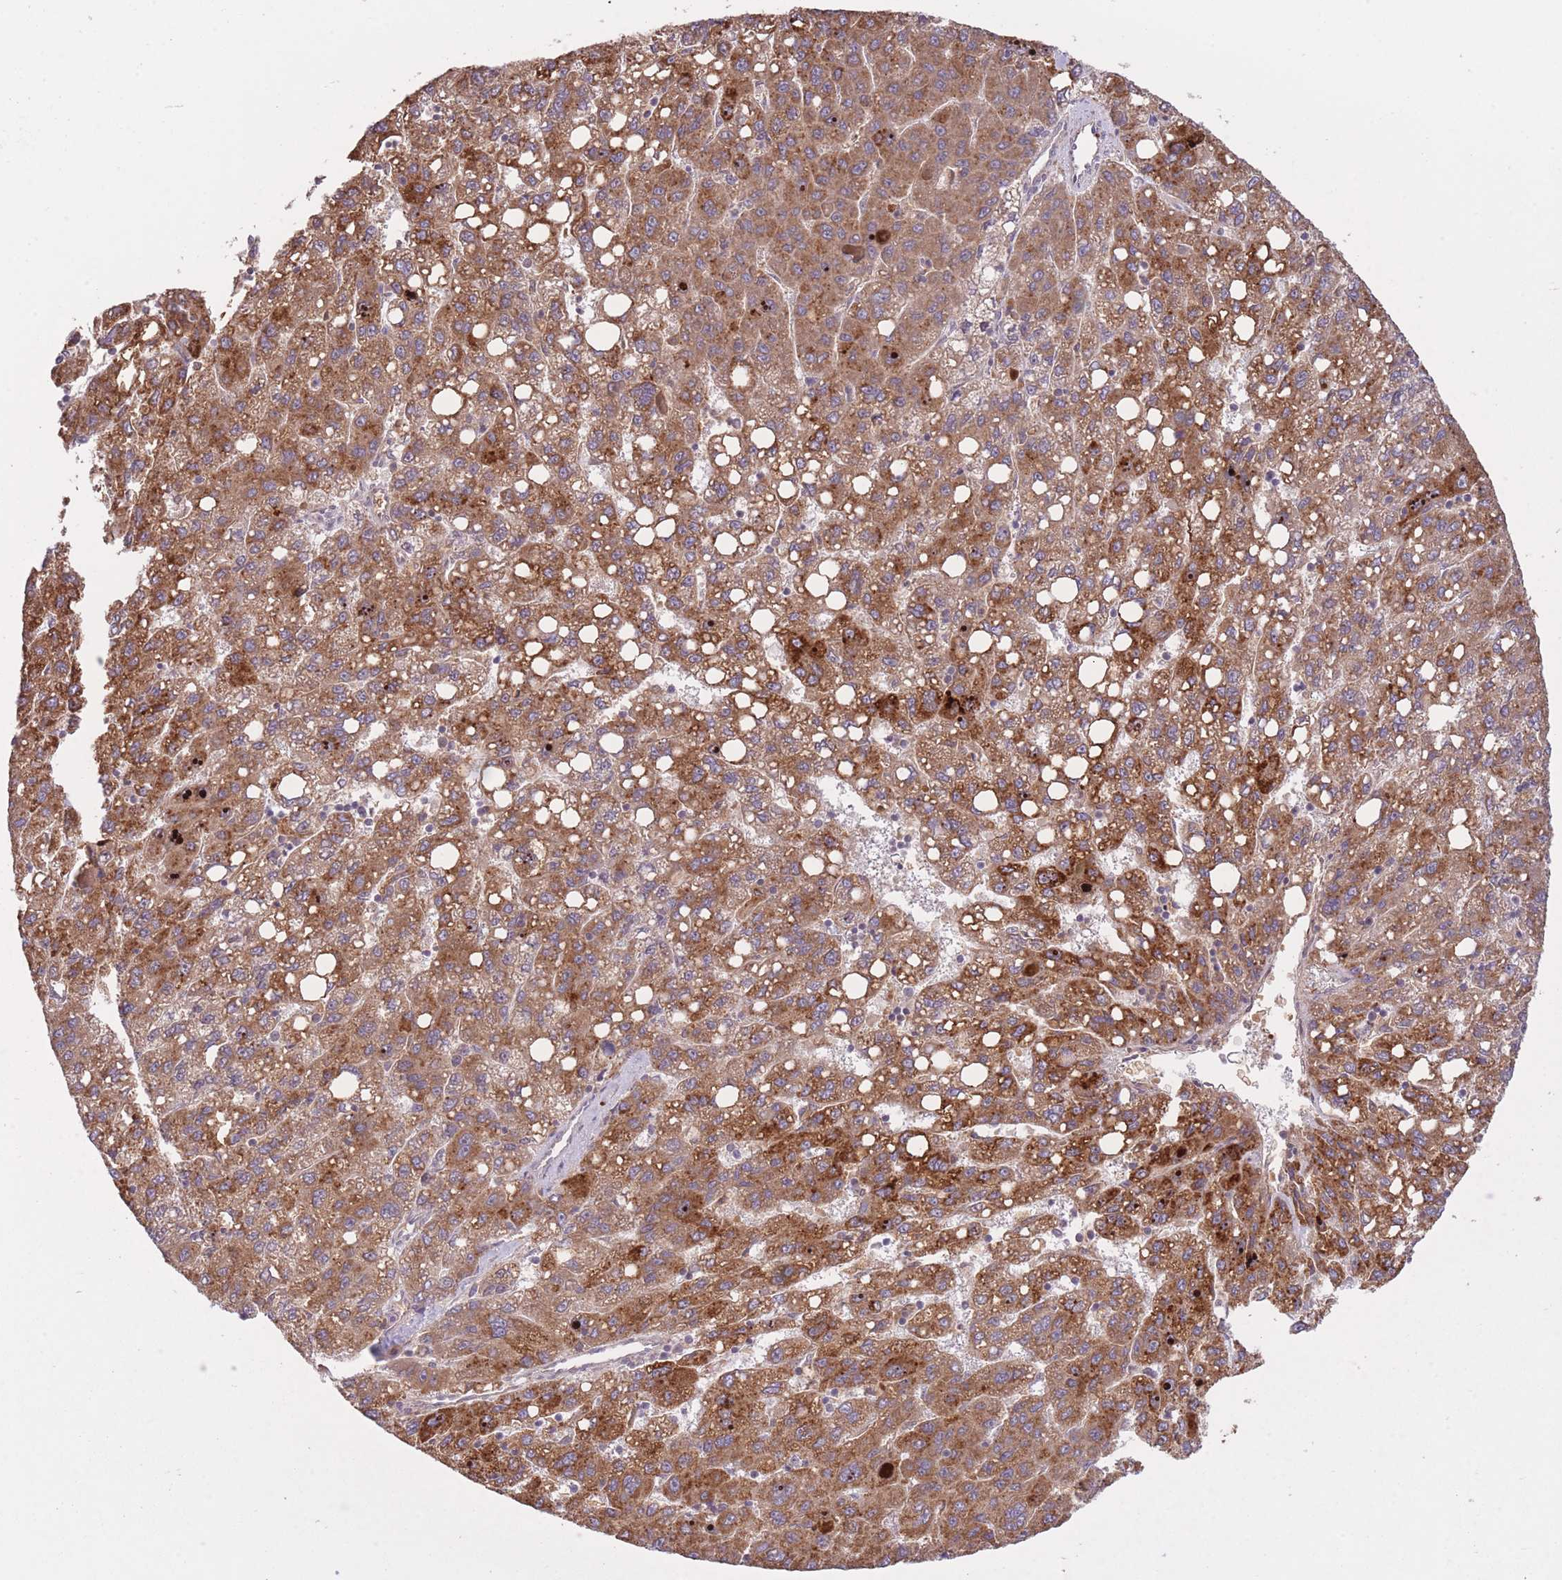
{"staining": {"intensity": "moderate", "quantity": ">75%", "location": "cytoplasmic/membranous"}, "tissue": "liver cancer", "cell_type": "Tumor cells", "image_type": "cancer", "snomed": [{"axis": "morphology", "description": "Carcinoma, Hepatocellular, NOS"}, {"axis": "topography", "description": "Liver"}], "caption": "There is medium levels of moderate cytoplasmic/membranous staining in tumor cells of liver cancer (hepatocellular carcinoma), as demonstrated by immunohistochemical staining (brown color).", "gene": "POLR3F", "patient": {"sex": "female", "age": 82}}